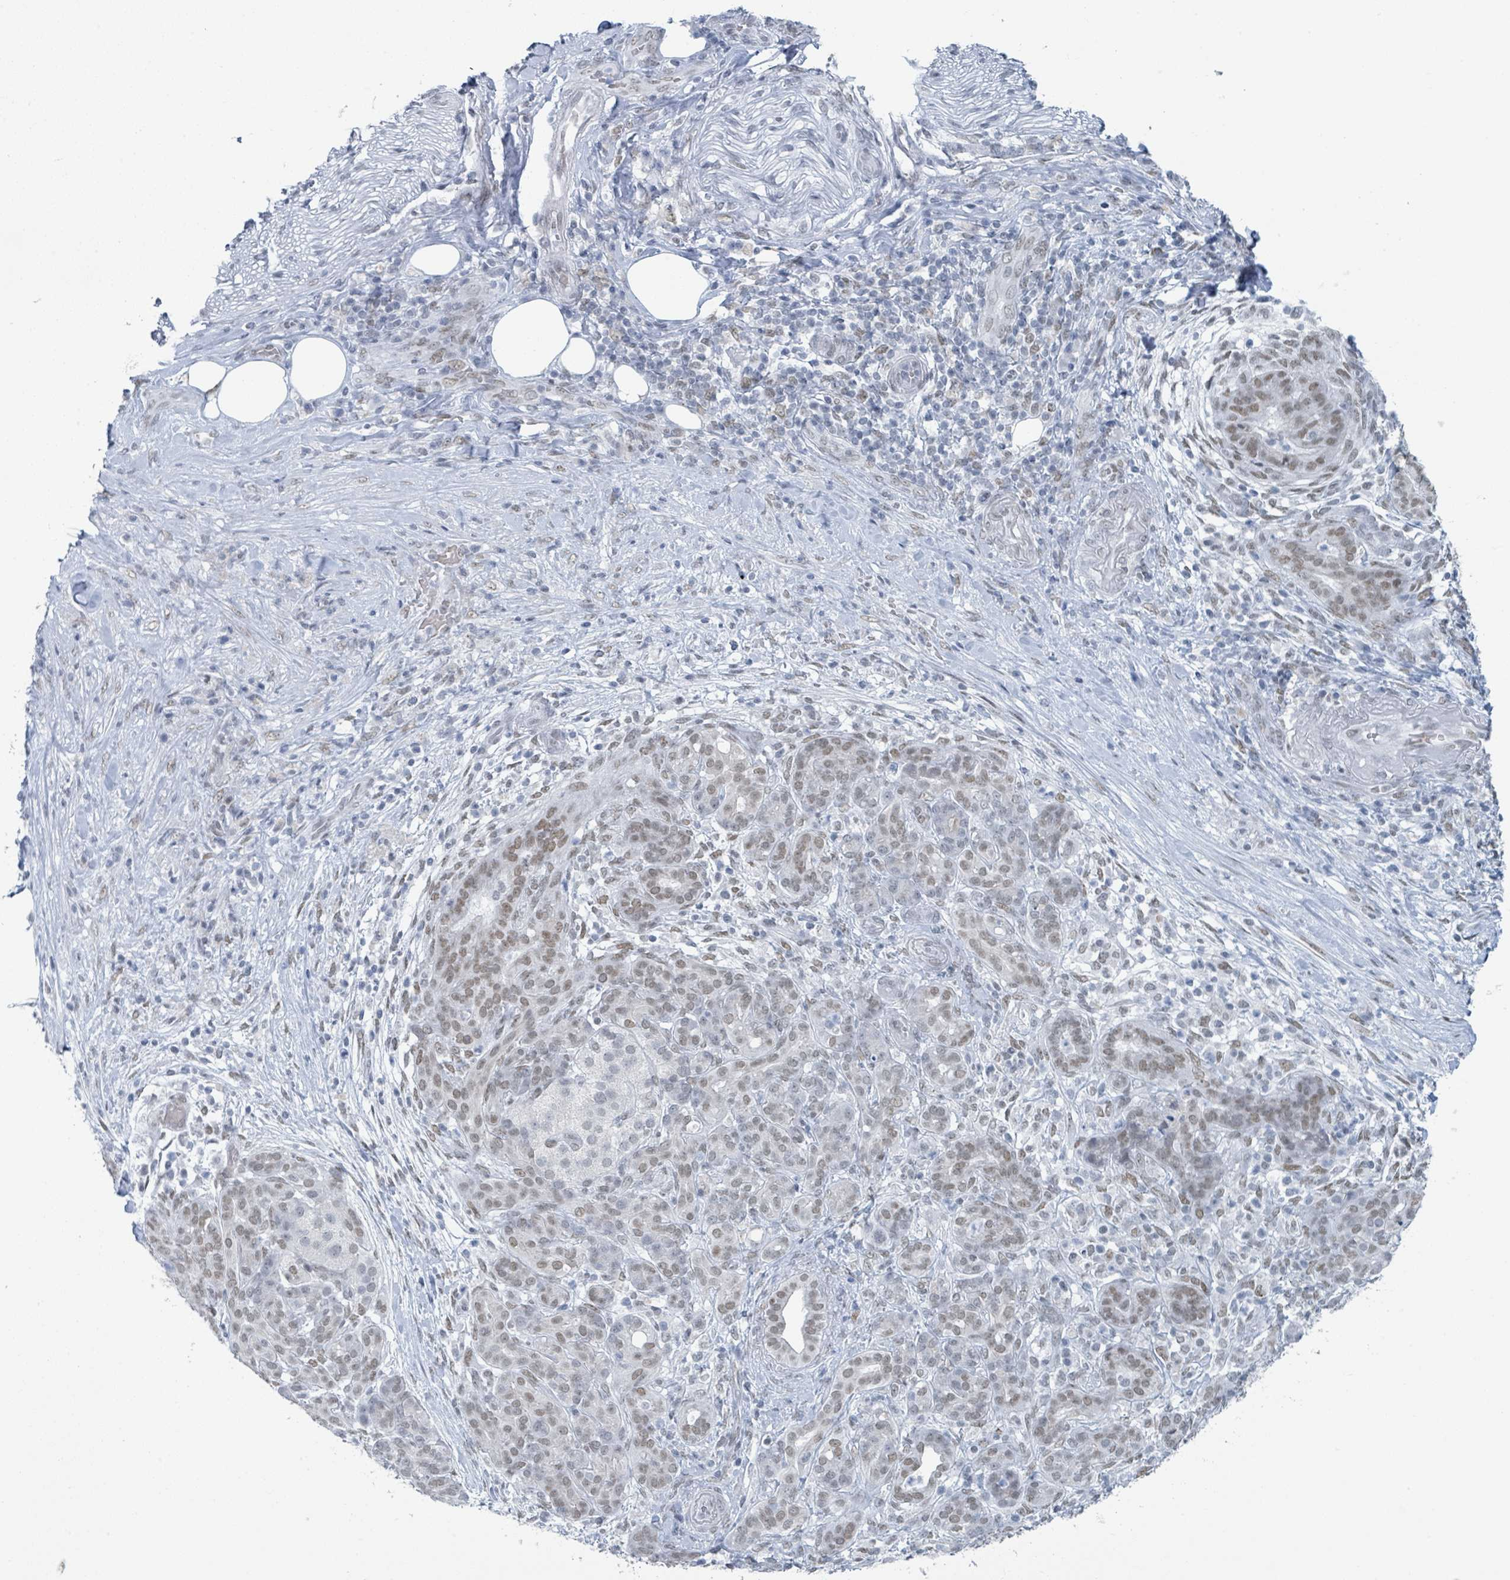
{"staining": {"intensity": "weak", "quantity": "25%-75%", "location": "nuclear"}, "tissue": "pancreatic cancer", "cell_type": "Tumor cells", "image_type": "cancer", "snomed": [{"axis": "morphology", "description": "Adenocarcinoma, NOS"}, {"axis": "topography", "description": "Pancreas"}], "caption": "The micrograph reveals a brown stain indicating the presence of a protein in the nuclear of tumor cells in pancreatic cancer (adenocarcinoma).", "gene": "EHMT2", "patient": {"sex": "male", "age": 44}}